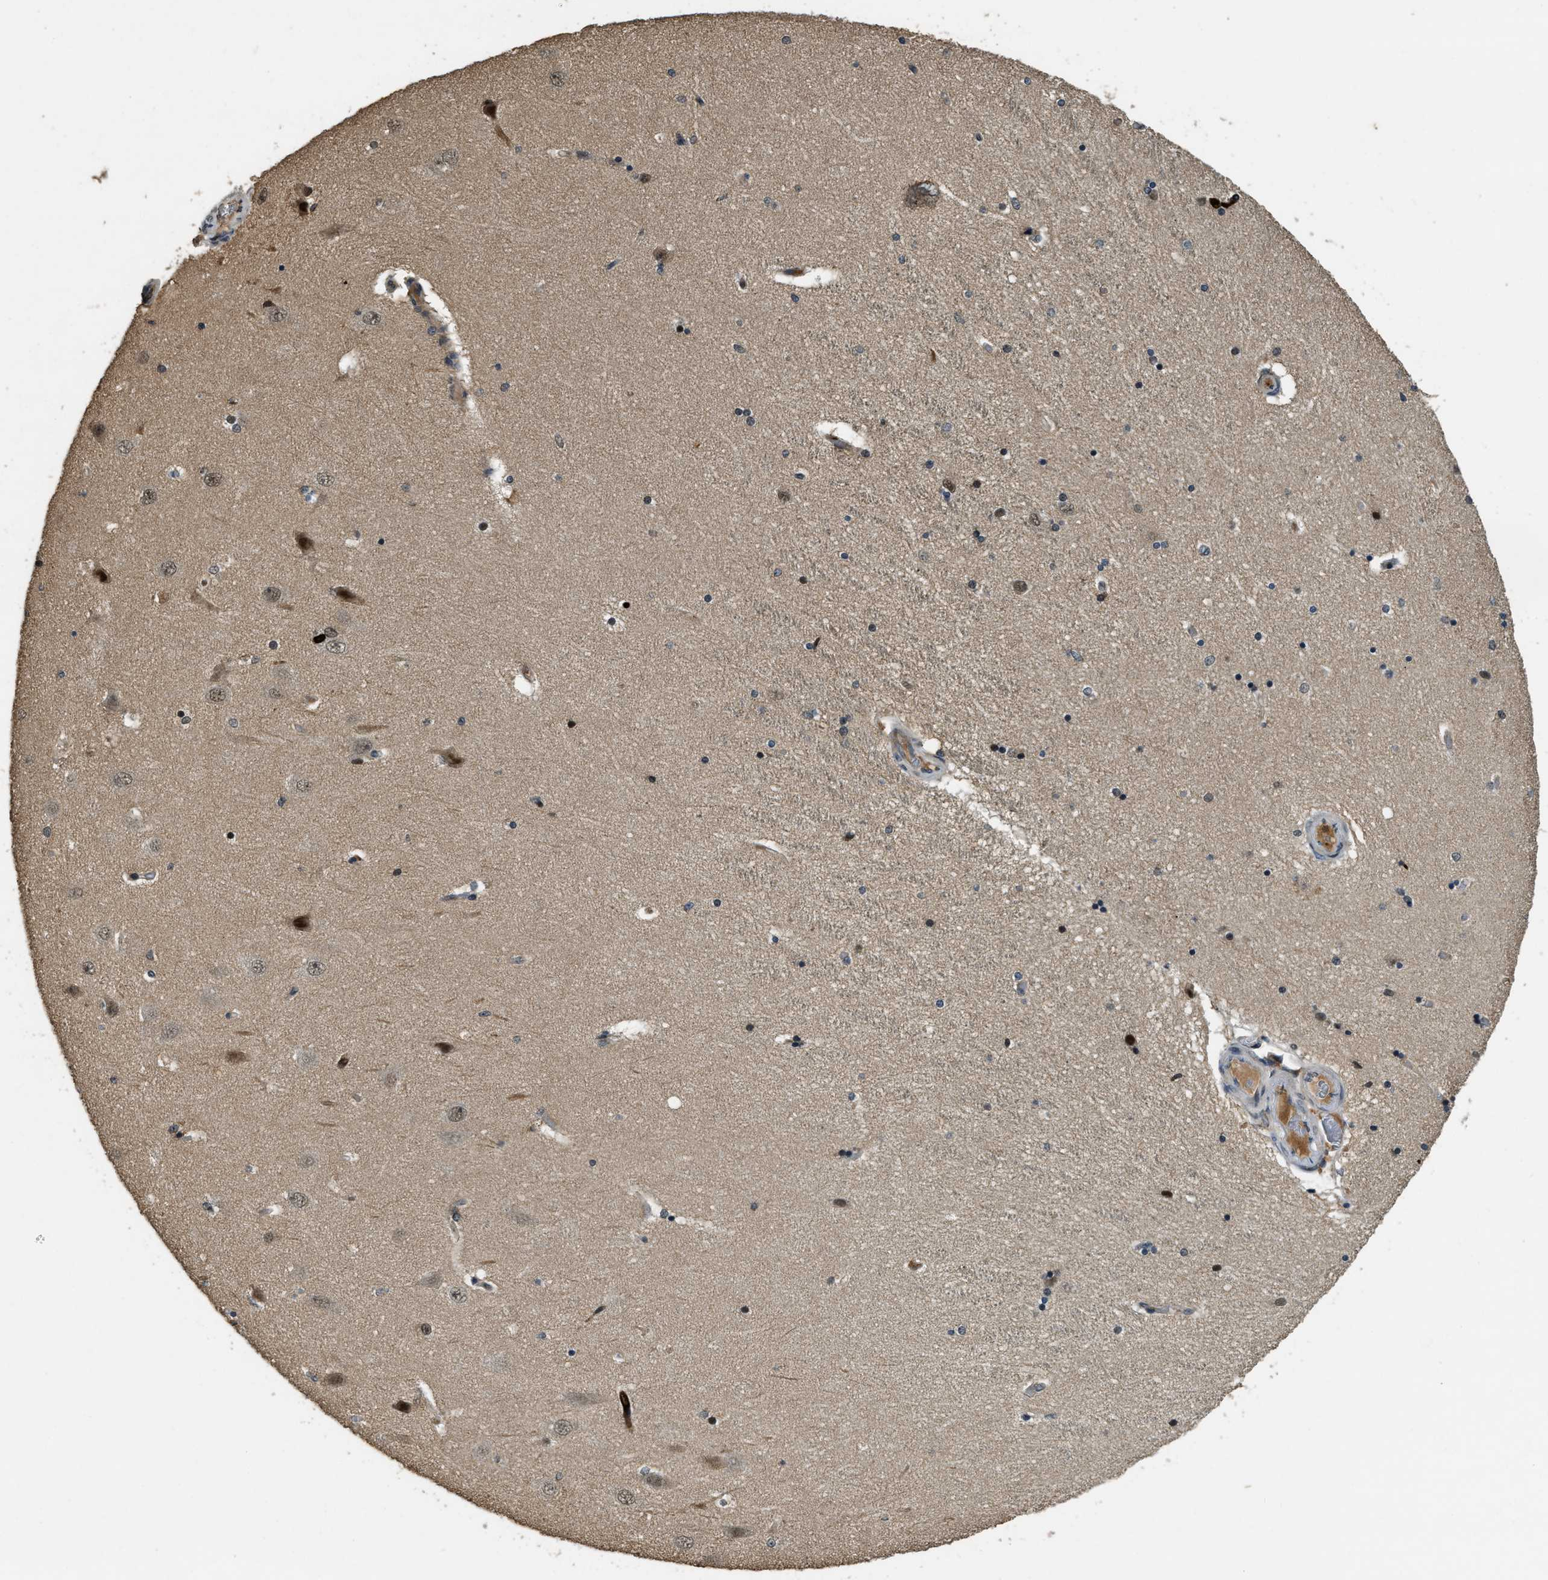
{"staining": {"intensity": "negative", "quantity": "none", "location": "none"}, "tissue": "hippocampus", "cell_type": "Glial cells", "image_type": "normal", "snomed": [{"axis": "morphology", "description": "Normal tissue, NOS"}, {"axis": "topography", "description": "Hippocampus"}], "caption": "Protein analysis of unremarkable hippocampus shows no significant expression in glial cells.", "gene": "RNF141", "patient": {"sex": "female", "age": 54}}